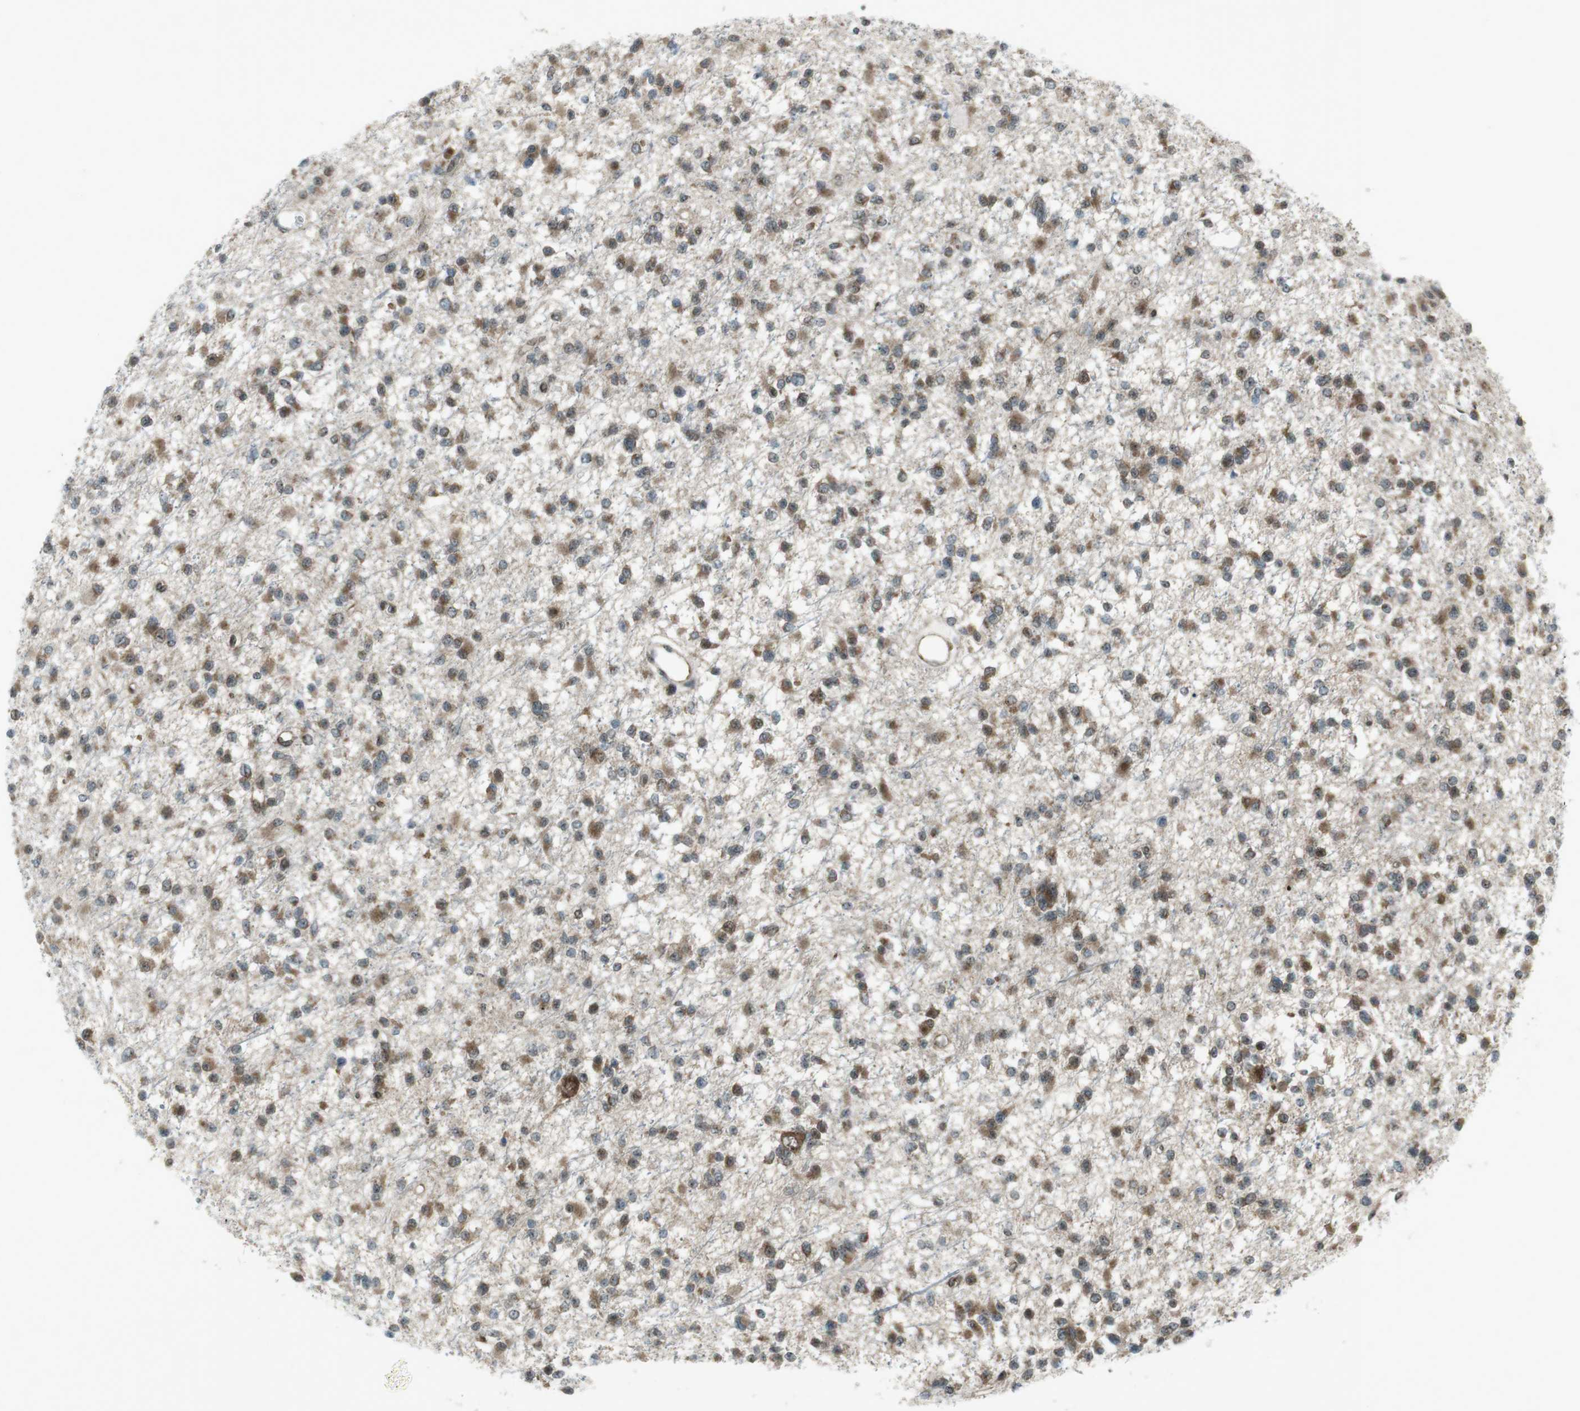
{"staining": {"intensity": "moderate", "quantity": ">75%", "location": "cytoplasmic/membranous"}, "tissue": "glioma", "cell_type": "Tumor cells", "image_type": "cancer", "snomed": [{"axis": "morphology", "description": "Glioma, malignant, Low grade"}, {"axis": "topography", "description": "Brain"}], "caption": "An image of human glioma stained for a protein demonstrates moderate cytoplasmic/membranous brown staining in tumor cells.", "gene": "CSNK1D", "patient": {"sex": "female", "age": 22}}